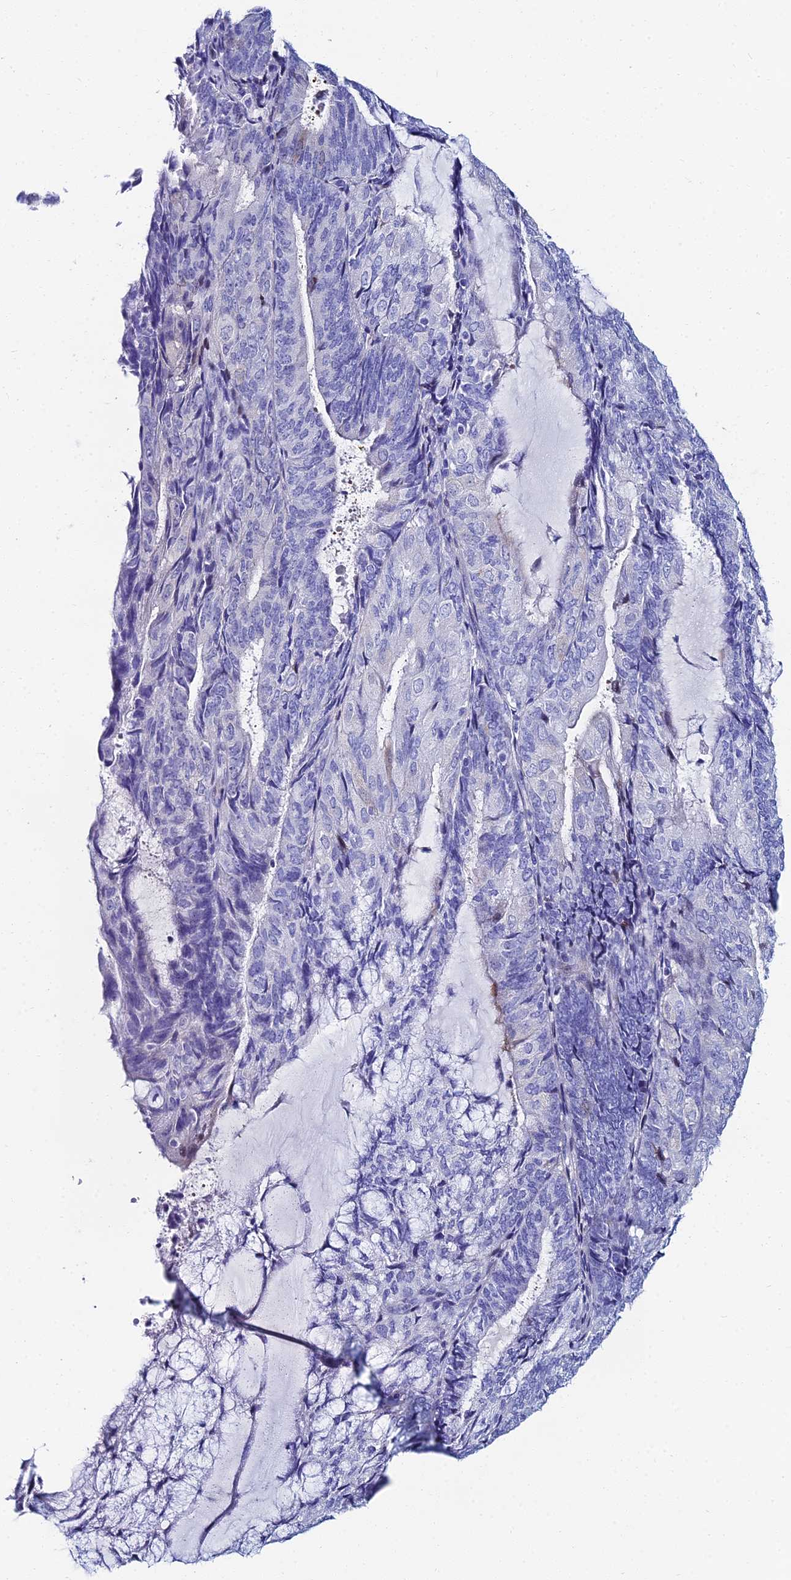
{"staining": {"intensity": "negative", "quantity": "none", "location": "none"}, "tissue": "endometrial cancer", "cell_type": "Tumor cells", "image_type": "cancer", "snomed": [{"axis": "morphology", "description": "Adenocarcinoma, NOS"}, {"axis": "topography", "description": "Endometrium"}], "caption": "This photomicrograph is of endometrial adenocarcinoma stained with IHC to label a protein in brown with the nuclei are counter-stained blue. There is no positivity in tumor cells.", "gene": "HSPA1L", "patient": {"sex": "female", "age": 81}}